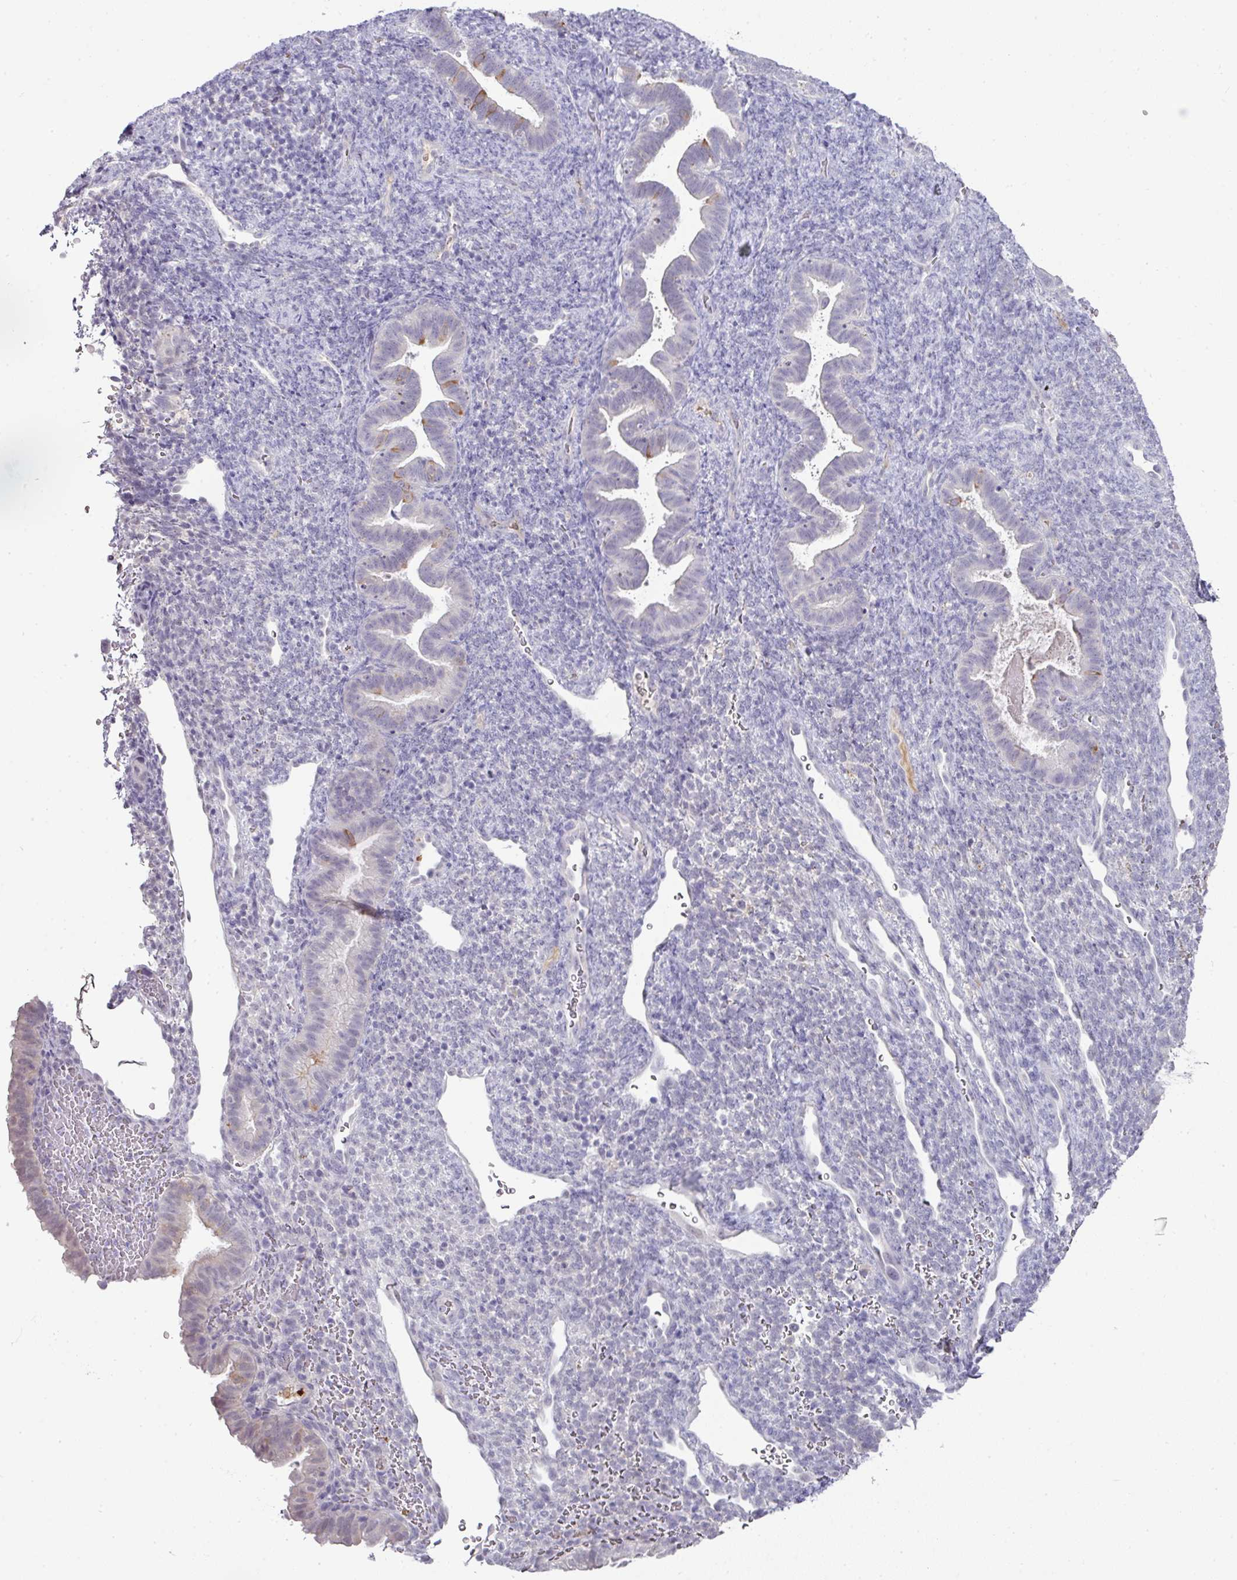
{"staining": {"intensity": "negative", "quantity": "none", "location": "none"}, "tissue": "endometrium", "cell_type": "Cells in endometrial stroma", "image_type": "normal", "snomed": [{"axis": "morphology", "description": "Normal tissue, NOS"}, {"axis": "topography", "description": "Endometrium"}], "caption": "The immunohistochemistry photomicrograph has no significant positivity in cells in endometrial stroma of endometrium.", "gene": "FGF17", "patient": {"sex": "female", "age": 34}}